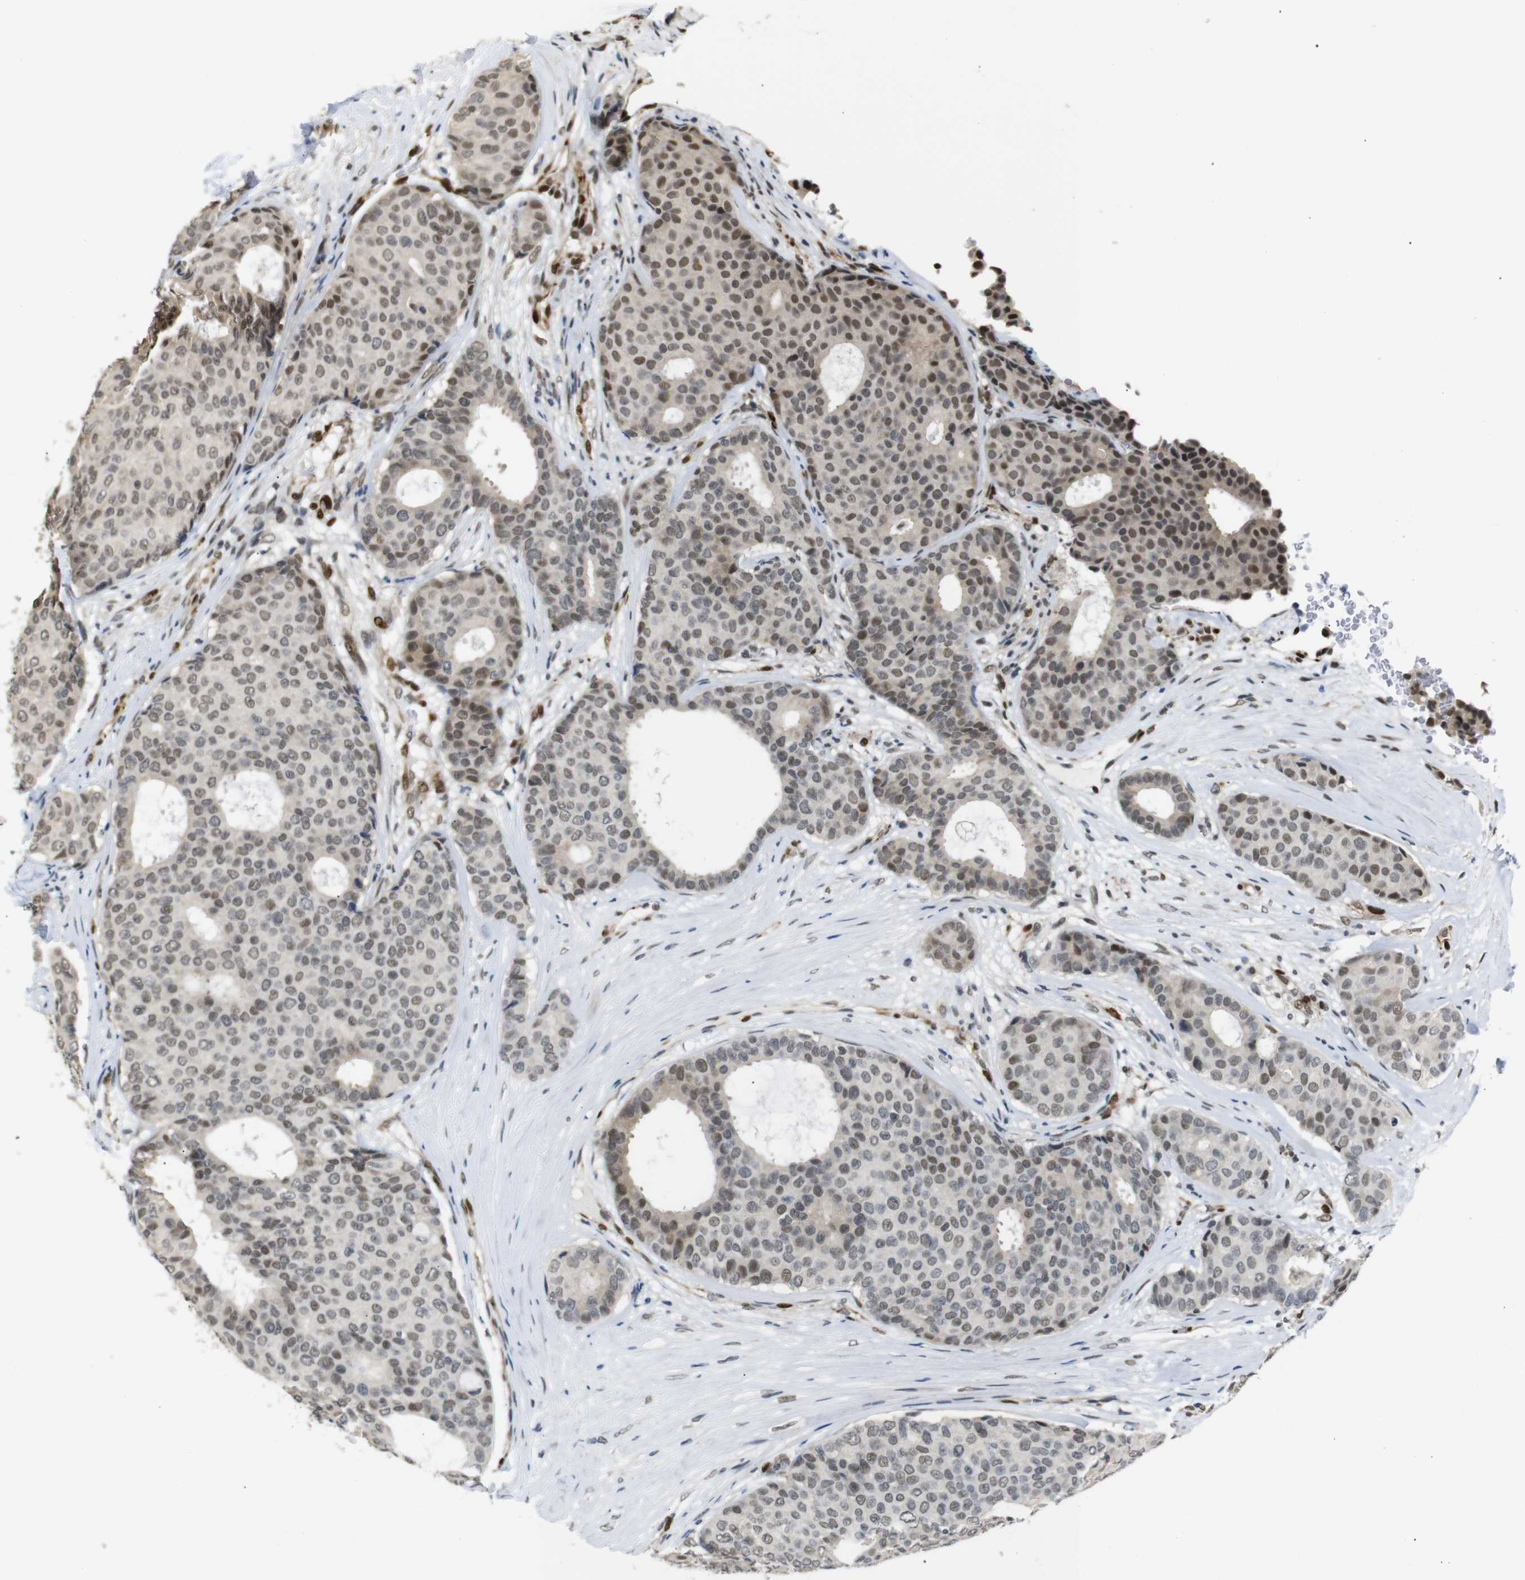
{"staining": {"intensity": "moderate", "quantity": ">75%", "location": "cytoplasmic/membranous,nuclear"}, "tissue": "breast cancer", "cell_type": "Tumor cells", "image_type": "cancer", "snomed": [{"axis": "morphology", "description": "Duct carcinoma"}, {"axis": "topography", "description": "Breast"}], "caption": "Breast cancer (infiltrating ductal carcinoma) stained for a protein exhibits moderate cytoplasmic/membranous and nuclear positivity in tumor cells.", "gene": "TBX2", "patient": {"sex": "female", "age": 75}}